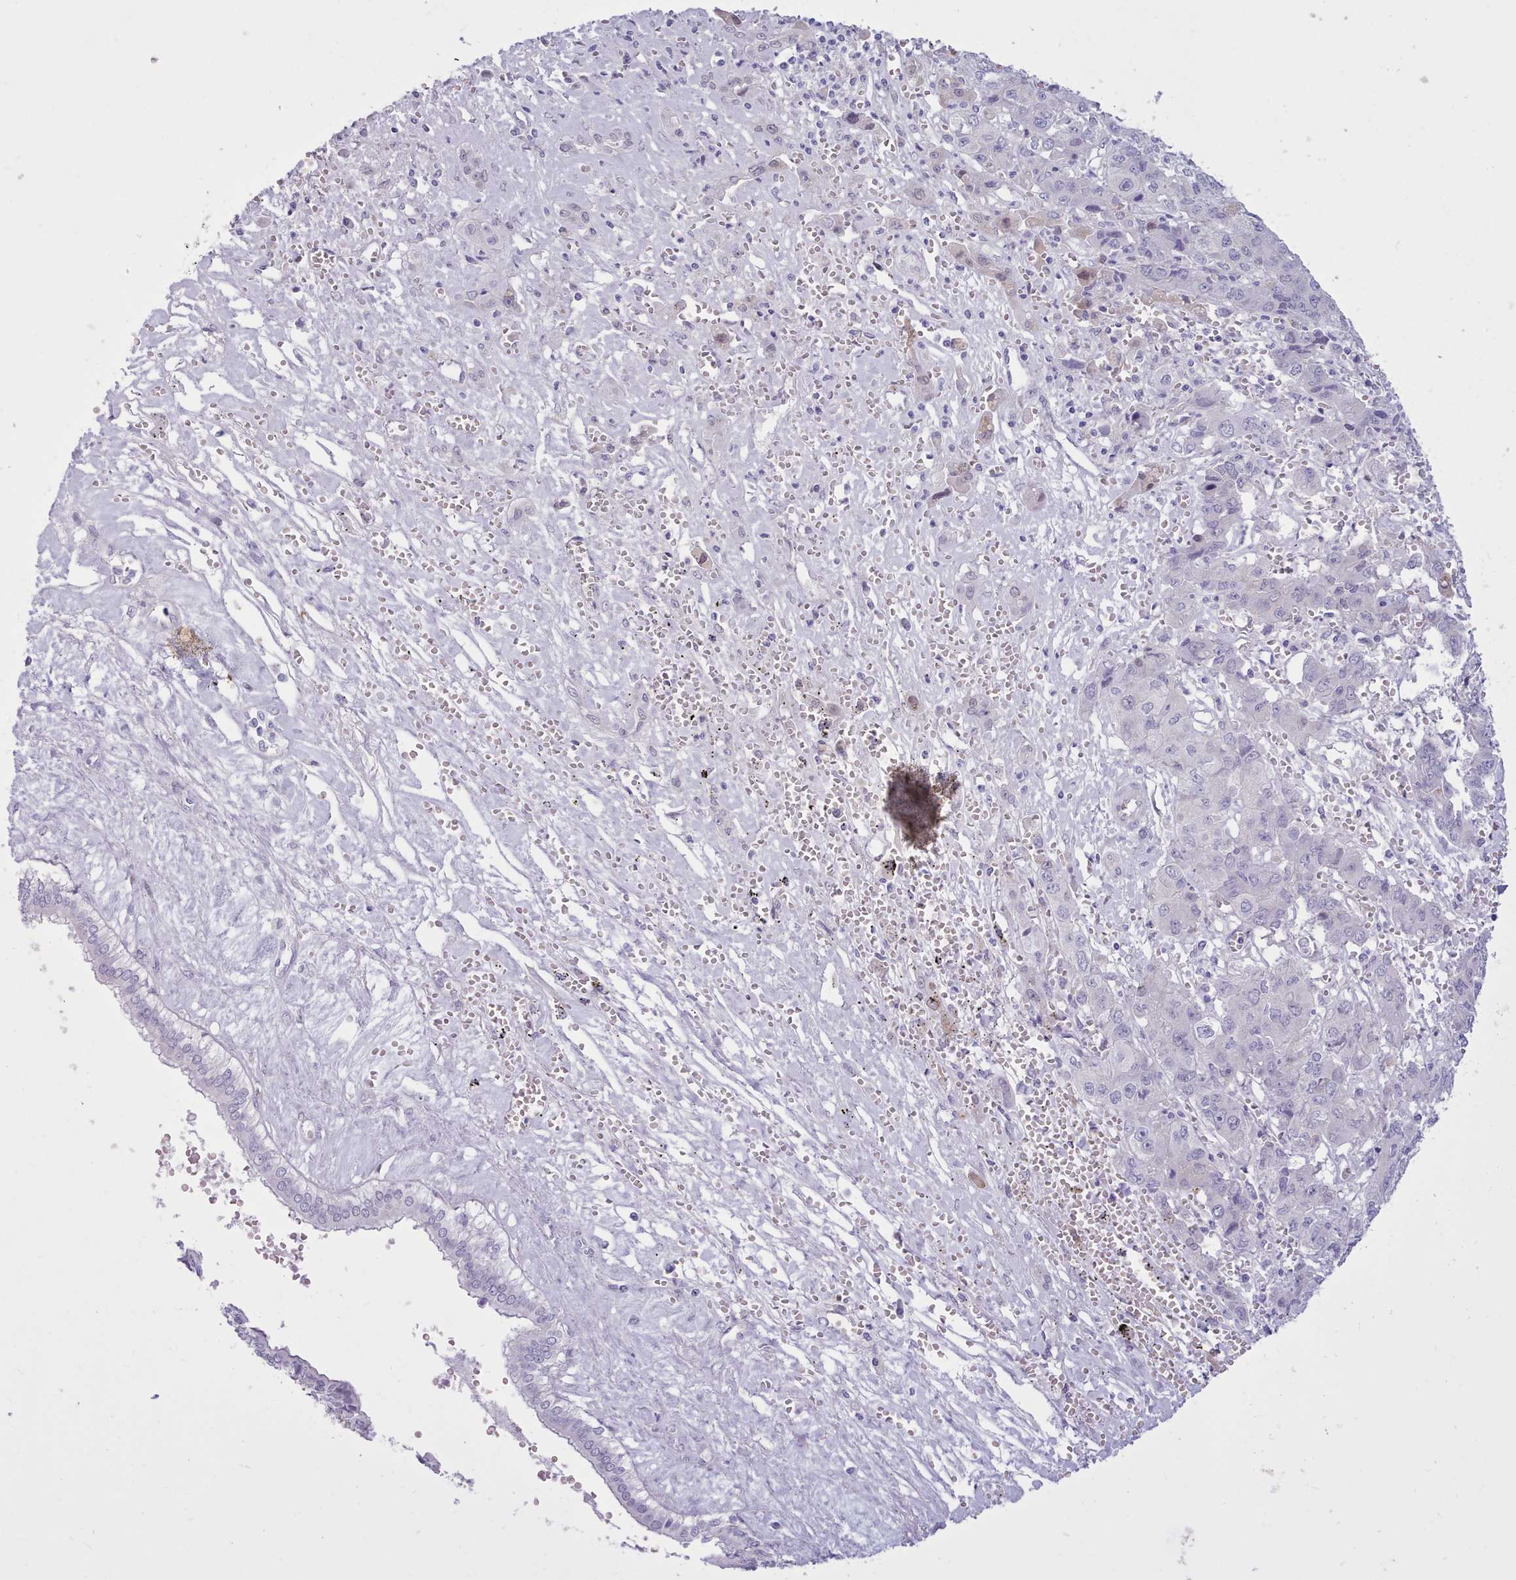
{"staining": {"intensity": "negative", "quantity": "none", "location": "none"}, "tissue": "liver cancer", "cell_type": "Tumor cells", "image_type": "cancer", "snomed": [{"axis": "morphology", "description": "Cholangiocarcinoma"}, {"axis": "topography", "description": "Liver"}], "caption": "Cholangiocarcinoma (liver) was stained to show a protein in brown. There is no significant expression in tumor cells.", "gene": "TMEM253", "patient": {"sex": "male", "age": 67}}